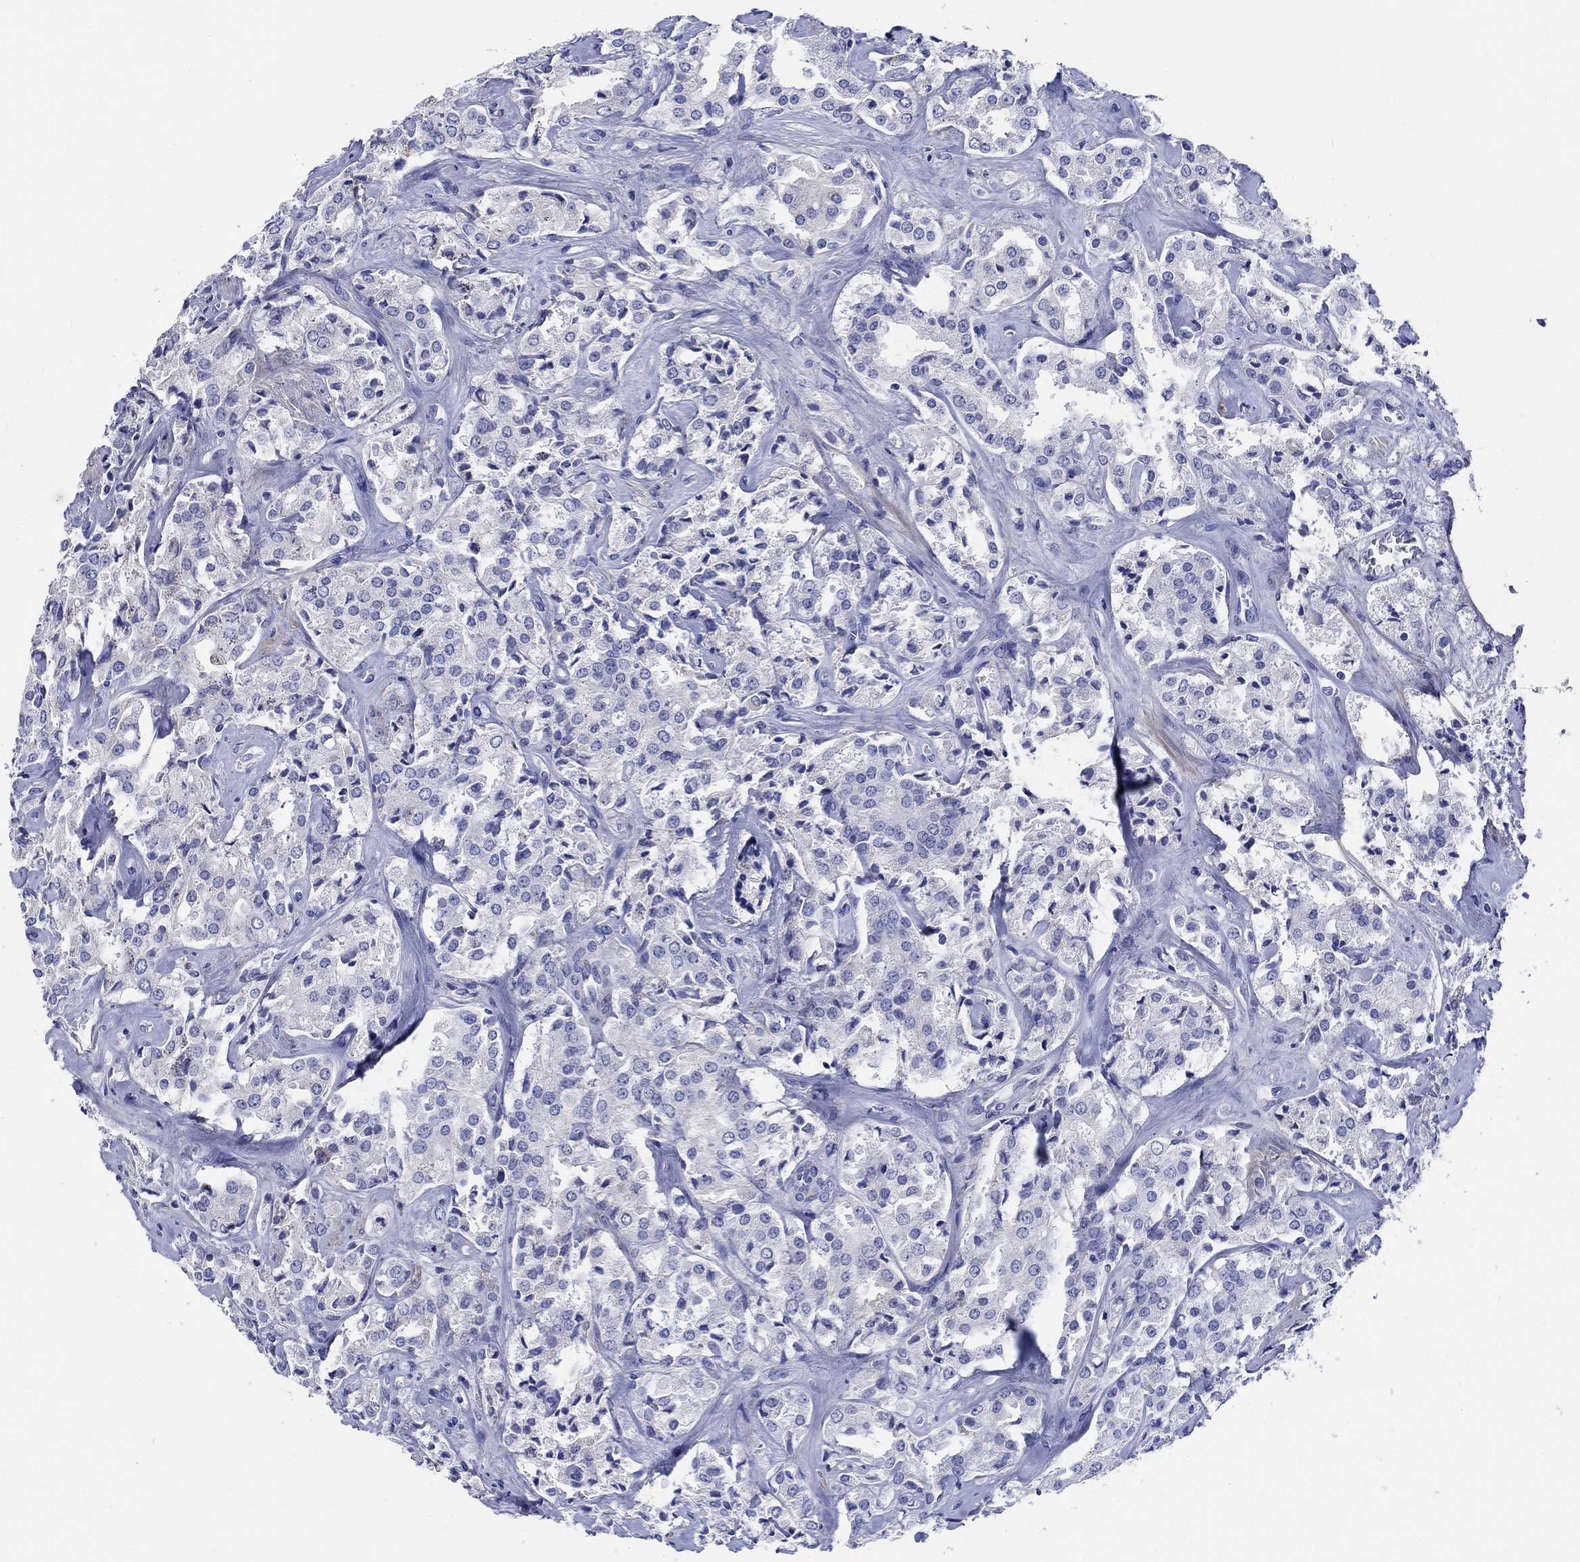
{"staining": {"intensity": "negative", "quantity": "none", "location": "none"}, "tissue": "prostate cancer", "cell_type": "Tumor cells", "image_type": "cancer", "snomed": [{"axis": "morphology", "description": "Adenocarcinoma, NOS"}, {"axis": "topography", "description": "Prostate"}], "caption": "DAB immunohistochemical staining of adenocarcinoma (prostate) reveals no significant expression in tumor cells.", "gene": "SHISA4", "patient": {"sex": "male", "age": 66}}